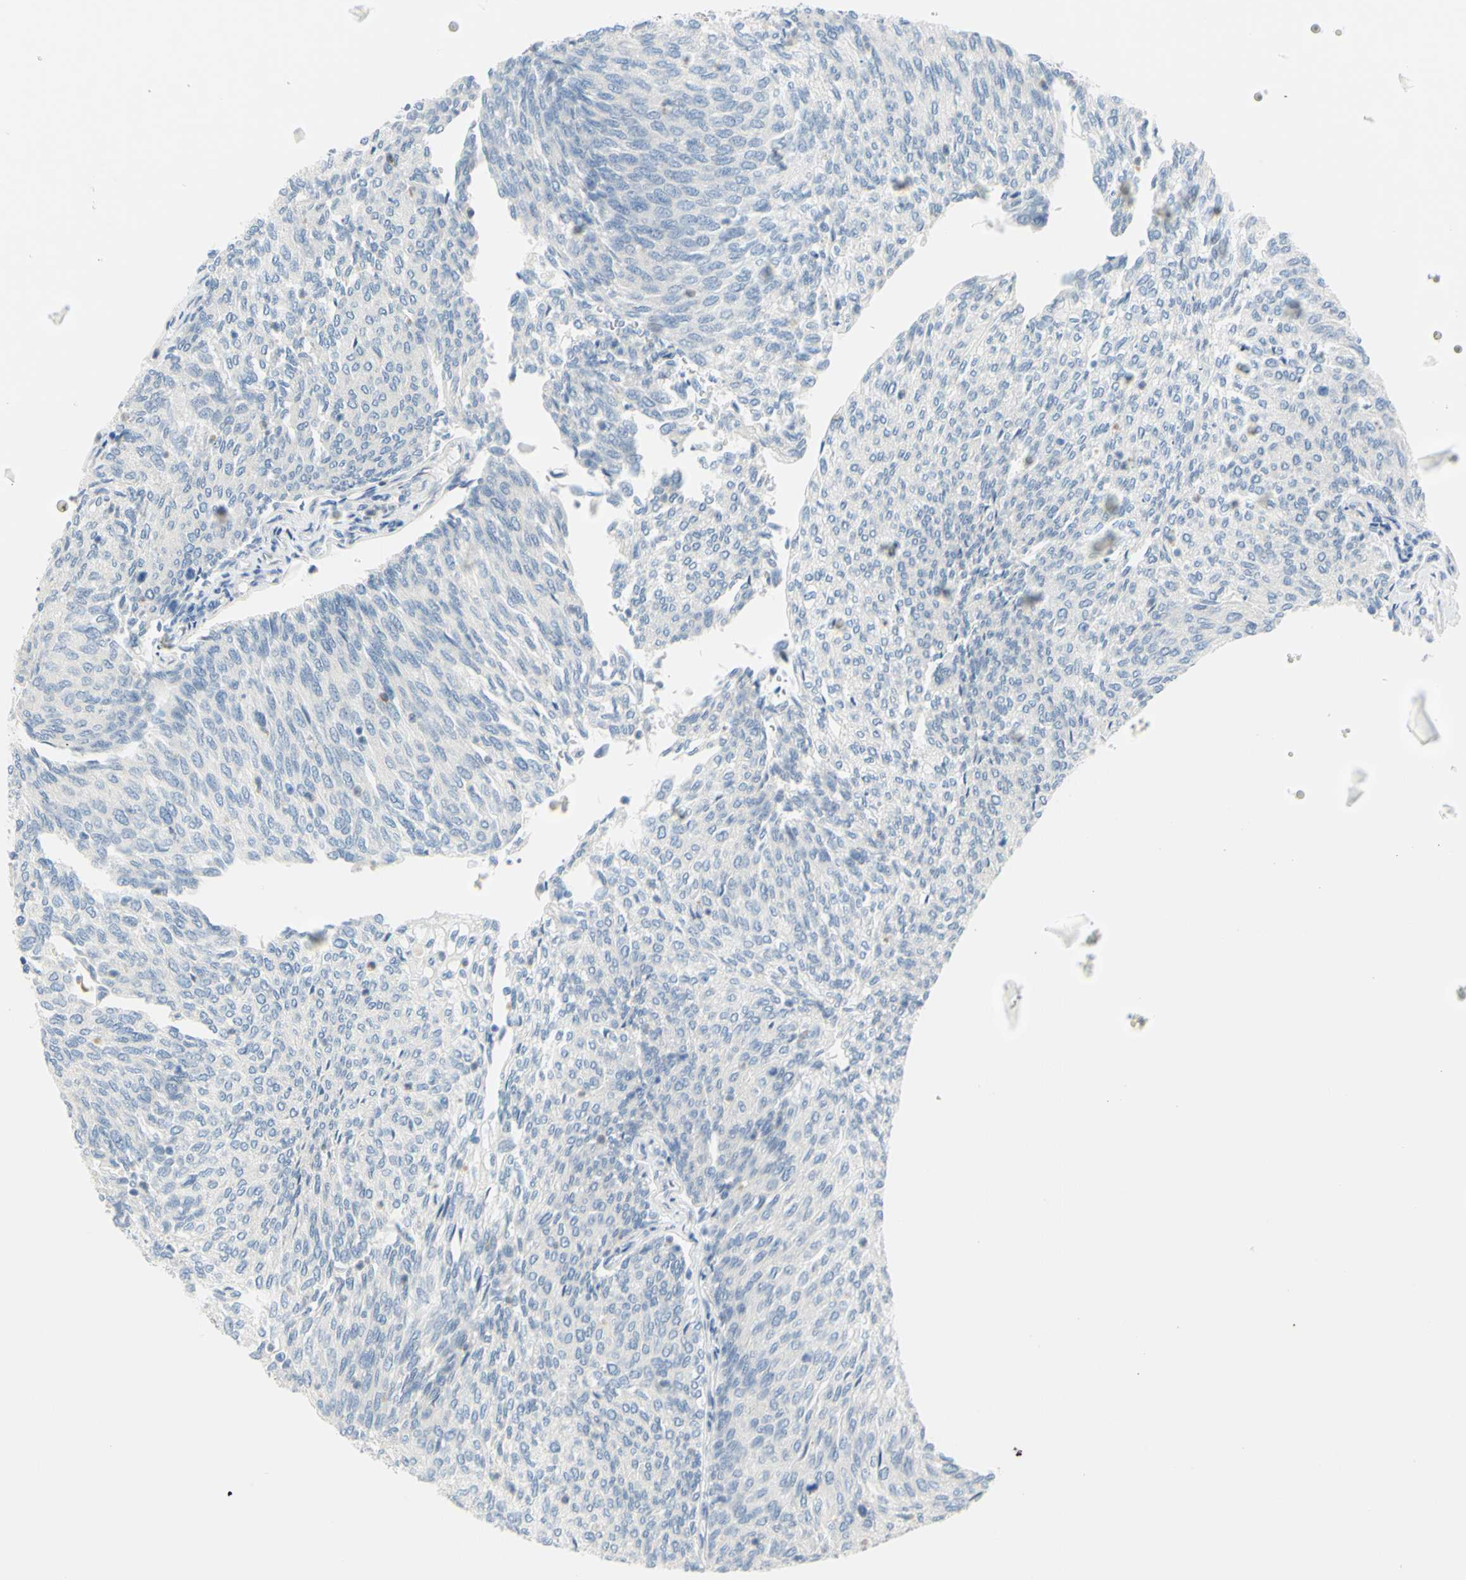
{"staining": {"intensity": "negative", "quantity": "none", "location": "none"}, "tissue": "urothelial cancer", "cell_type": "Tumor cells", "image_type": "cancer", "snomed": [{"axis": "morphology", "description": "Urothelial carcinoma, Low grade"}, {"axis": "topography", "description": "Urinary bladder"}], "caption": "Immunohistochemistry (IHC) of urothelial carcinoma (low-grade) exhibits no staining in tumor cells.", "gene": "DCT", "patient": {"sex": "female", "age": 79}}